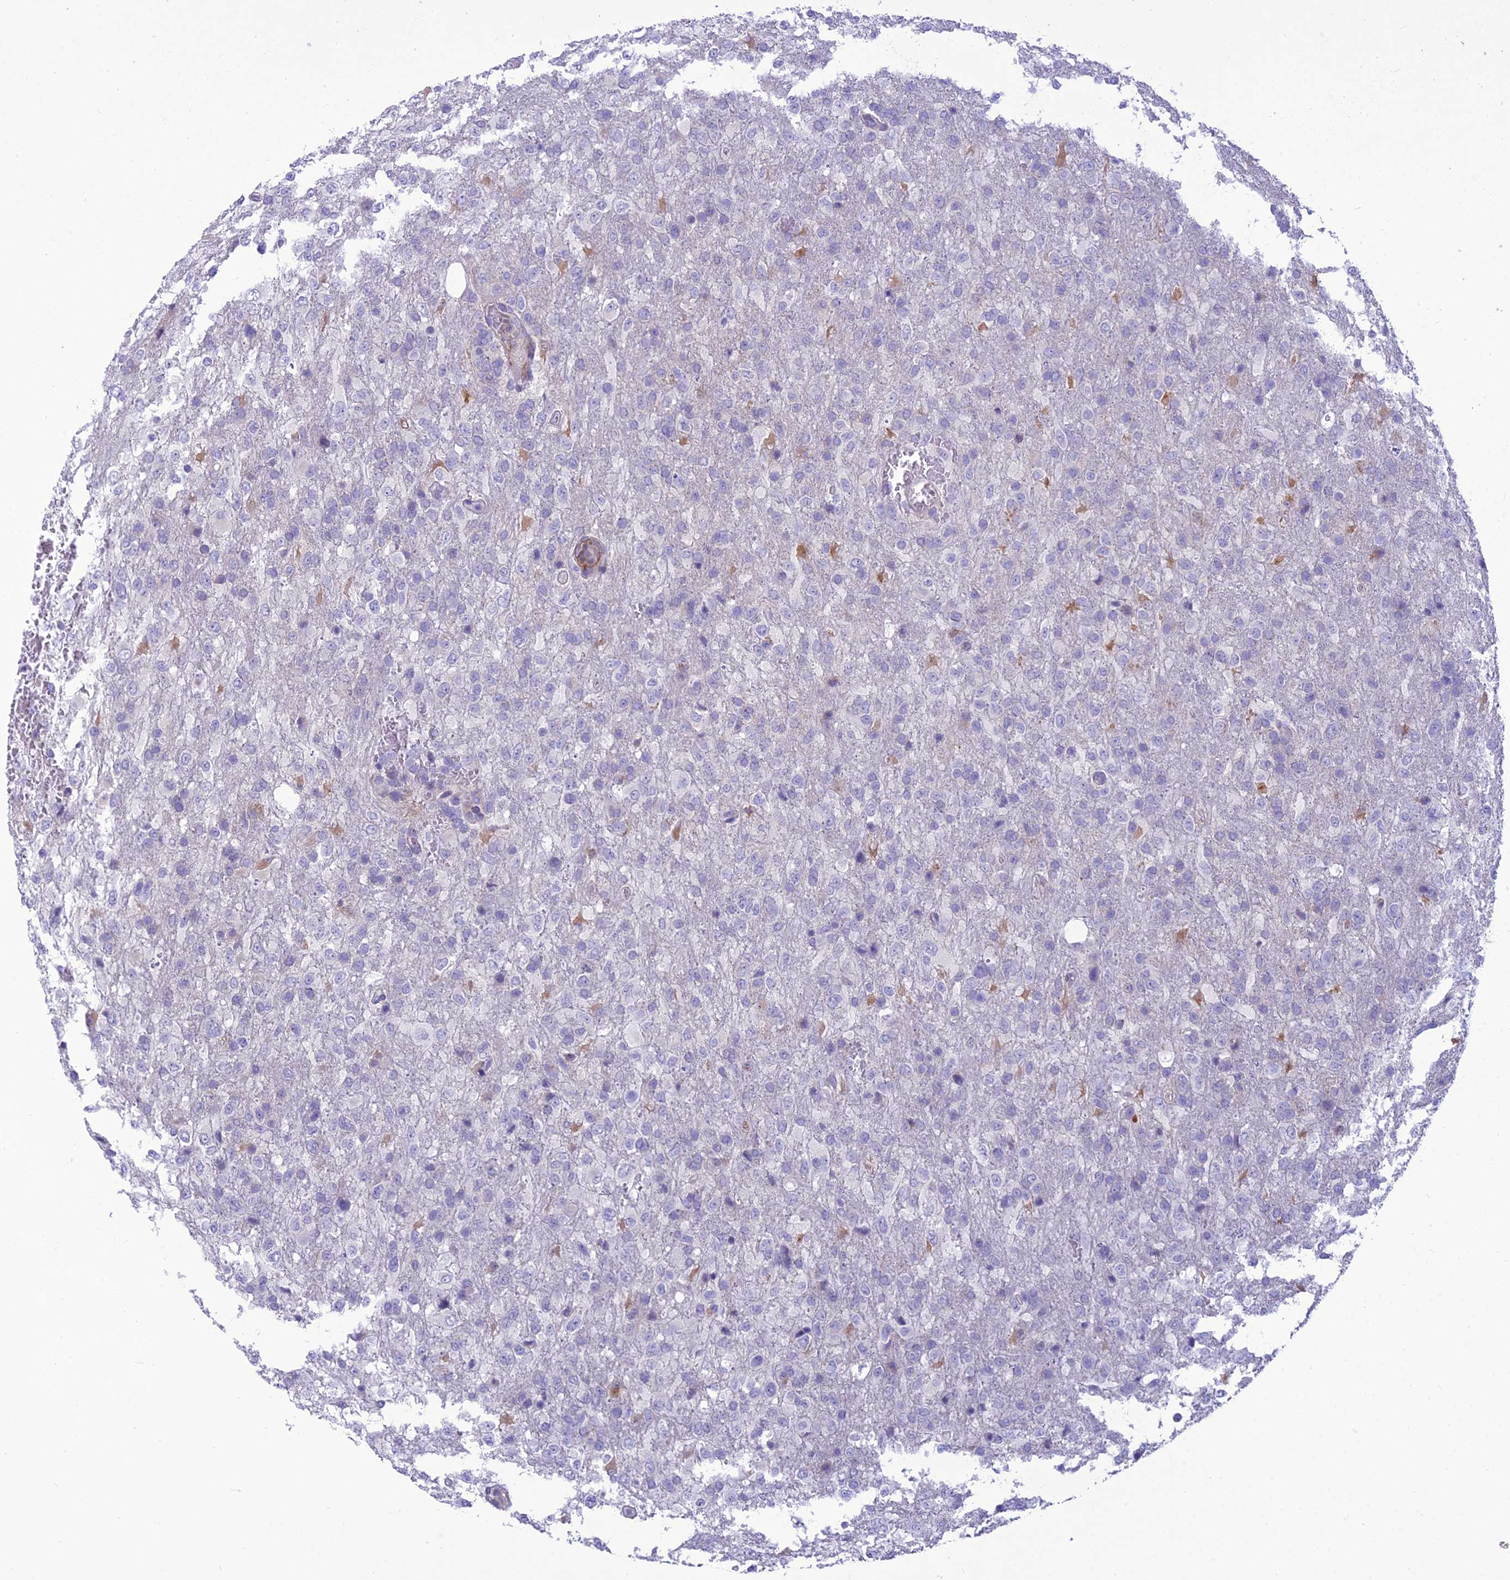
{"staining": {"intensity": "negative", "quantity": "none", "location": "none"}, "tissue": "glioma", "cell_type": "Tumor cells", "image_type": "cancer", "snomed": [{"axis": "morphology", "description": "Glioma, malignant, High grade"}, {"axis": "topography", "description": "Brain"}], "caption": "This is a image of immunohistochemistry staining of glioma, which shows no staining in tumor cells. The staining is performed using DAB (3,3'-diaminobenzidine) brown chromogen with nuclei counter-stained in using hematoxylin.", "gene": "BBS7", "patient": {"sex": "female", "age": 74}}